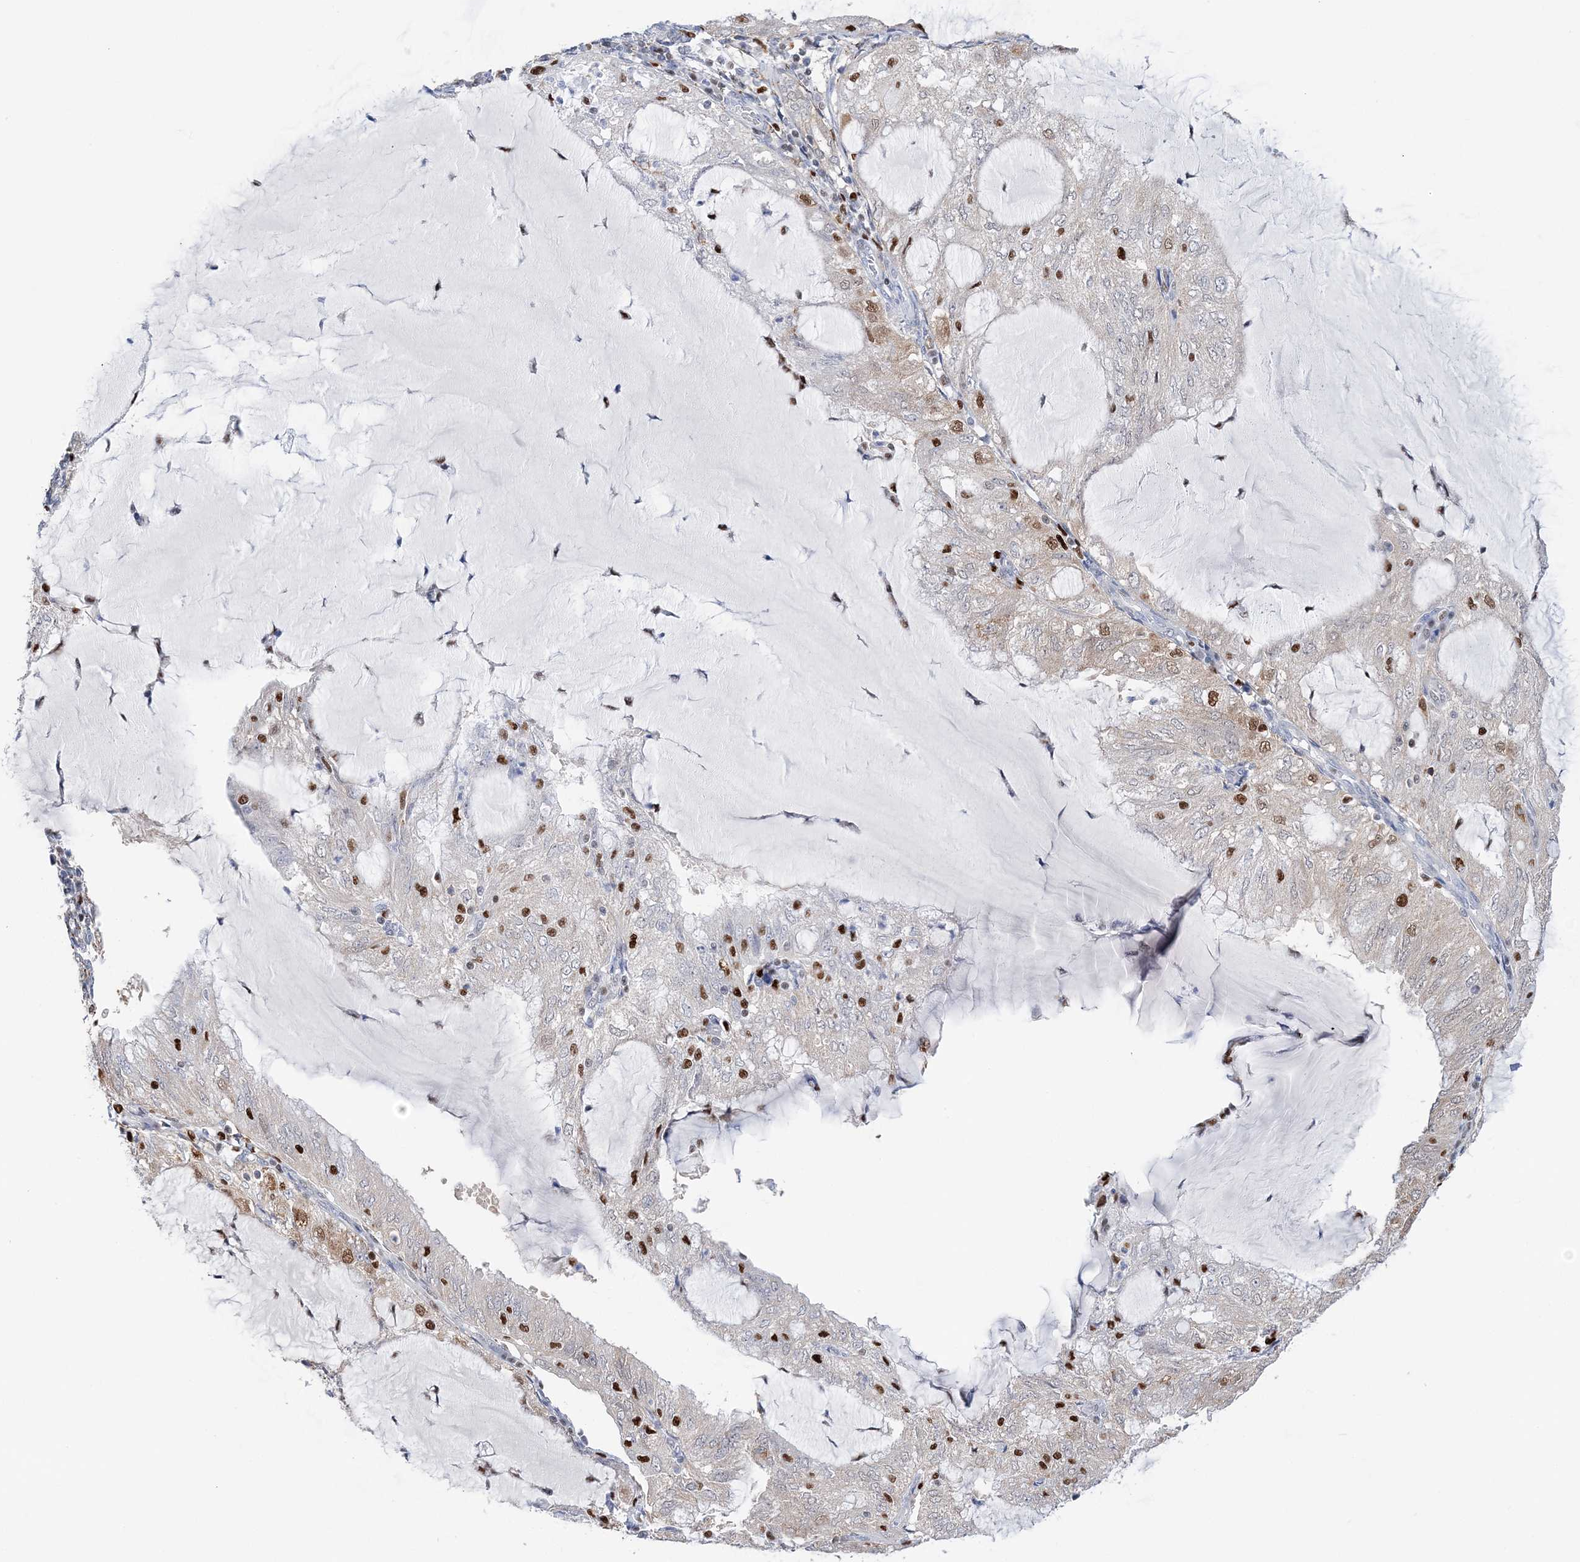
{"staining": {"intensity": "moderate", "quantity": "<25%", "location": "nuclear"}, "tissue": "endometrial cancer", "cell_type": "Tumor cells", "image_type": "cancer", "snomed": [{"axis": "morphology", "description": "Adenocarcinoma, NOS"}, {"axis": "topography", "description": "Endometrium"}], "caption": "About <25% of tumor cells in endometrial cancer (adenocarcinoma) show moderate nuclear protein expression as visualized by brown immunohistochemical staining.", "gene": "NIT2", "patient": {"sex": "female", "age": 81}}